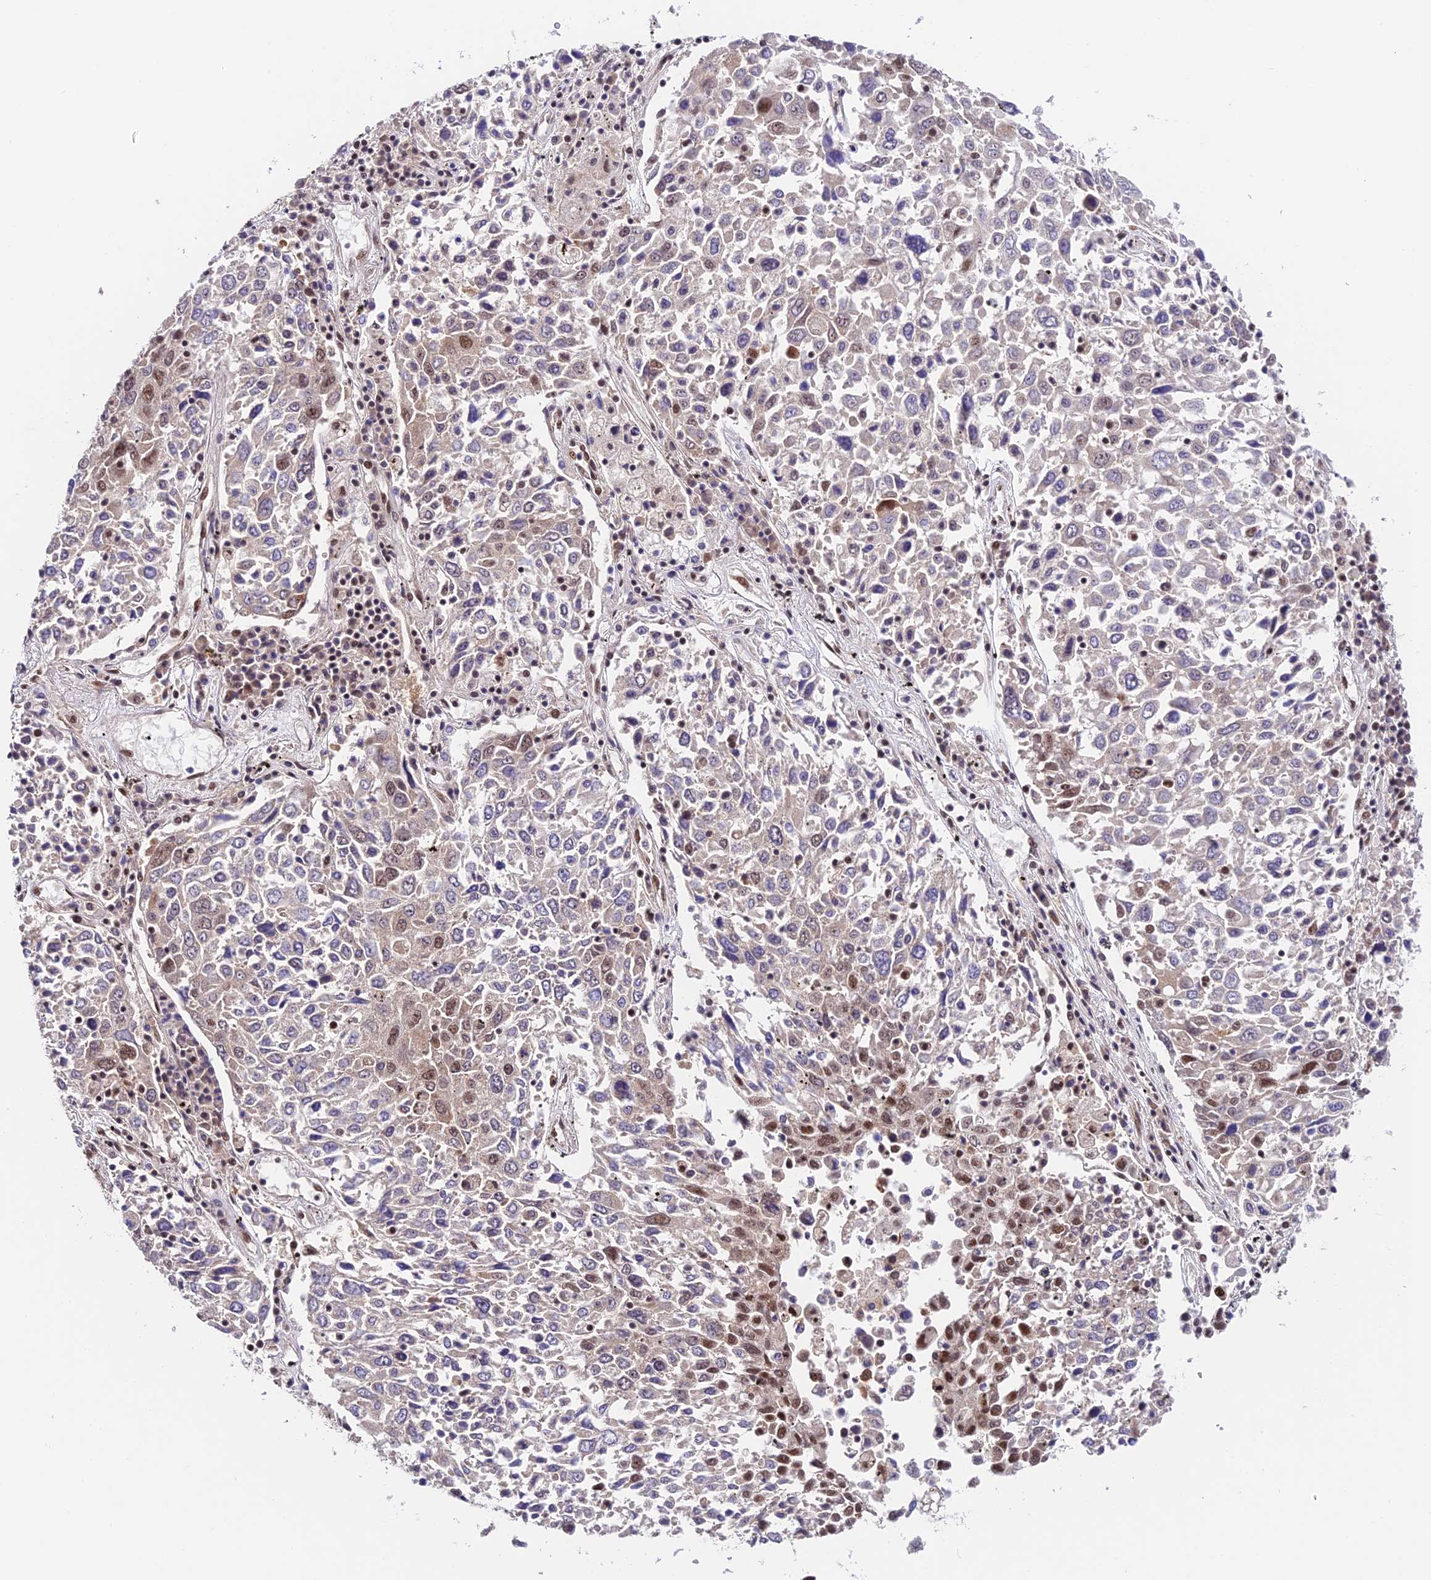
{"staining": {"intensity": "moderate", "quantity": "25%-75%", "location": "nuclear"}, "tissue": "lung cancer", "cell_type": "Tumor cells", "image_type": "cancer", "snomed": [{"axis": "morphology", "description": "Squamous cell carcinoma, NOS"}, {"axis": "topography", "description": "Lung"}], "caption": "The image reveals immunohistochemical staining of lung cancer (squamous cell carcinoma). There is moderate nuclear expression is appreciated in about 25%-75% of tumor cells.", "gene": "RBM42", "patient": {"sex": "male", "age": 65}}